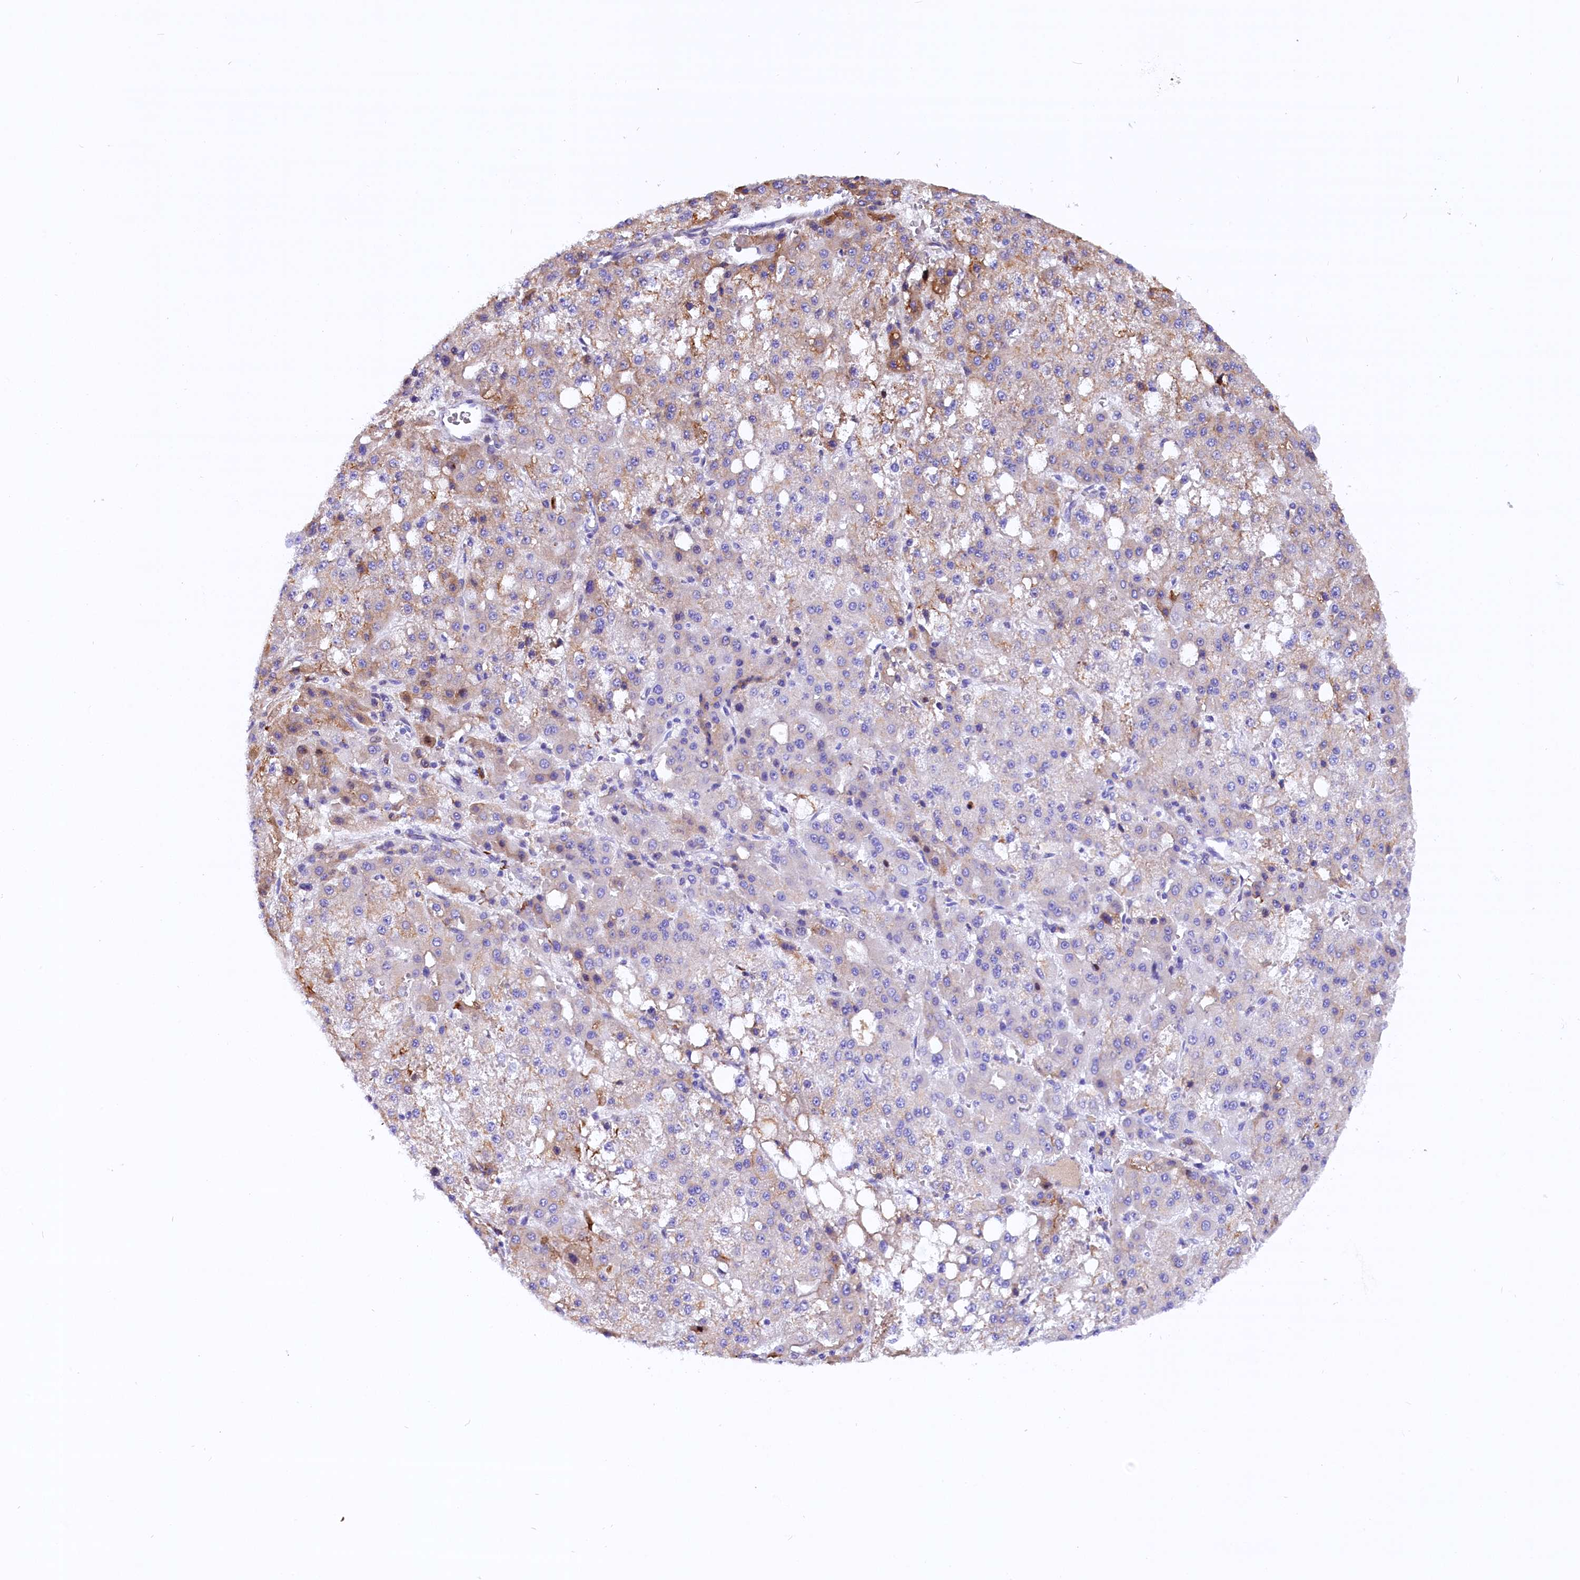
{"staining": {"intensity": "moderate", "quantity": "<25%", "location": "cytoplasmic/membranous"}, "tissue": "liver cancer", "cell_type": "Tumor cells", "image_type": "cancer", "snomed": [{"axis": "morphology", "description": "Carcinoma, Hepatocellular, NOS"}, {"axis": "topography", "description": "Liver"}], "caption": "A brown stain highlights moderate cytoplasmic/membranous expression of a protein in hepatocellular carcinoma (liver) tumor cells.", "gene": "CMTR2", "patient": {"sex": "male", "age": 47}}